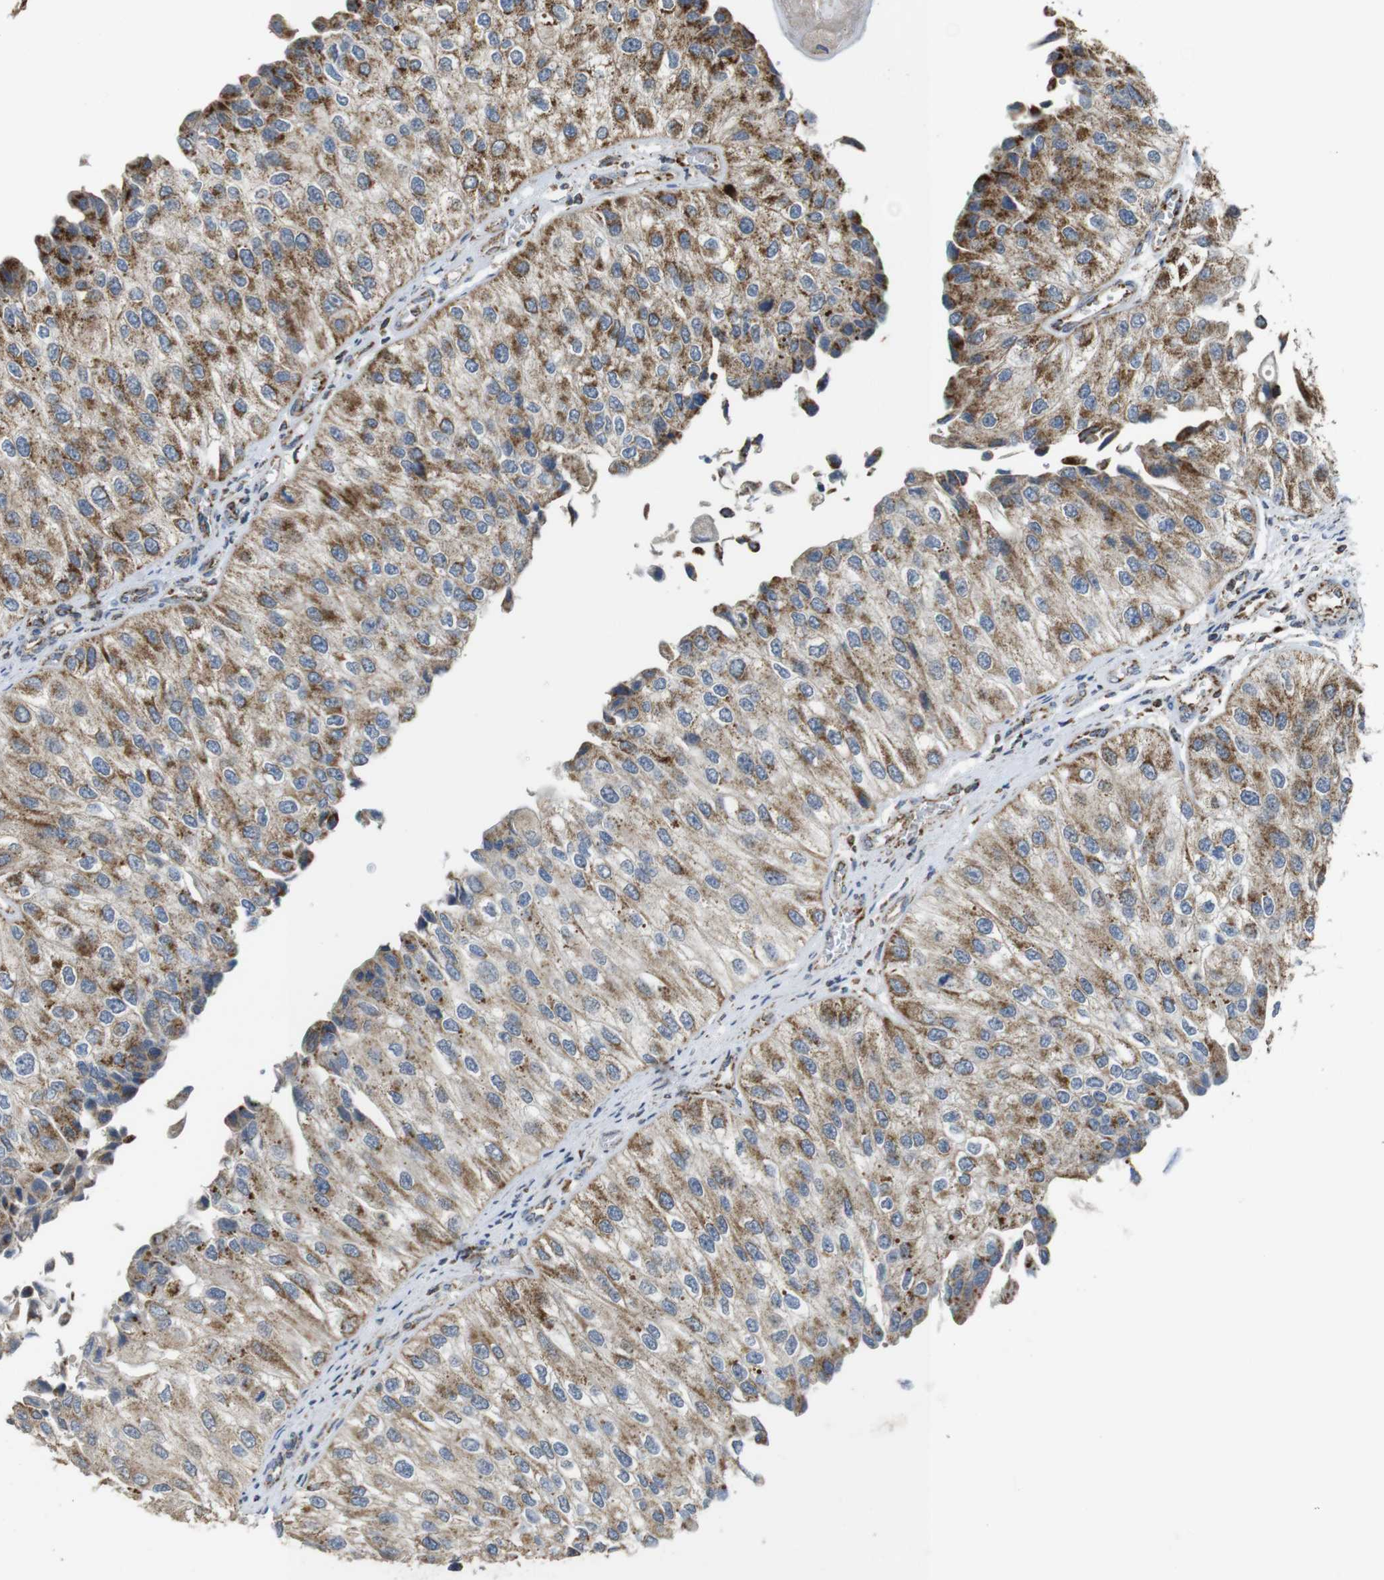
{"staining": {"intensity": "moderate", "quantity": ">75%", "location": "cytoplasmic/membranous"}, "tissue": "urothelial cancer", "cell_type": "Tumor cells", "image_type": "cancer", "snomed": [{"axis": "morphology", "description": "Urothelial carcinoma, High grade"}, {"axis": "topography", "description": "Kidney"}, {"axis": "topography", "description": "Urinary bladder"}], "caption": "Immunohistochemistry histopathology image of urothelial cancer stained for a protein (brown), which reveals medium levels of moderate cytoplasmic/membranous positivity in about >75% of tumor cells.", "gene": "CALHM2", "patient": {"sex": "male", "age": 77}}